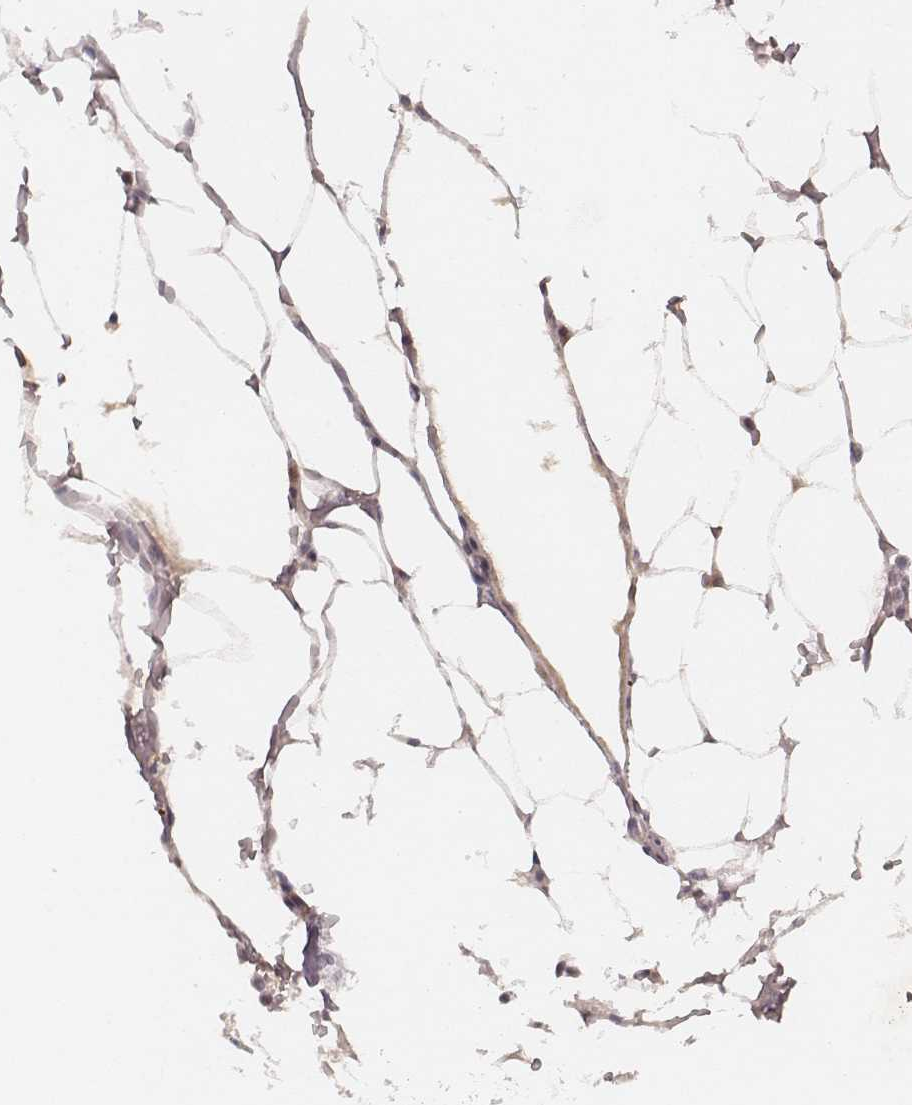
{"staining": {"intensity": "negative", "quantity": "none", "location": "none"}, "tissue": "bone marrow", "cell_type": "Hematopoietic cells", "image_type": "normal", "snomed": [{"axis": "morphology", "description": "Normal tissue, NOS"}, {"axis": "topography", "description": "Bone marrow"}], "caption": "This histopathology image is of normal bone marrow stained with immunohistochemistry to label a protein in brown with the nuclei are counter-stained blue. There is no expression in hematopoietic cells.", "gene": "FAM13B", "patient": {"sex": "female", "age": 52}}